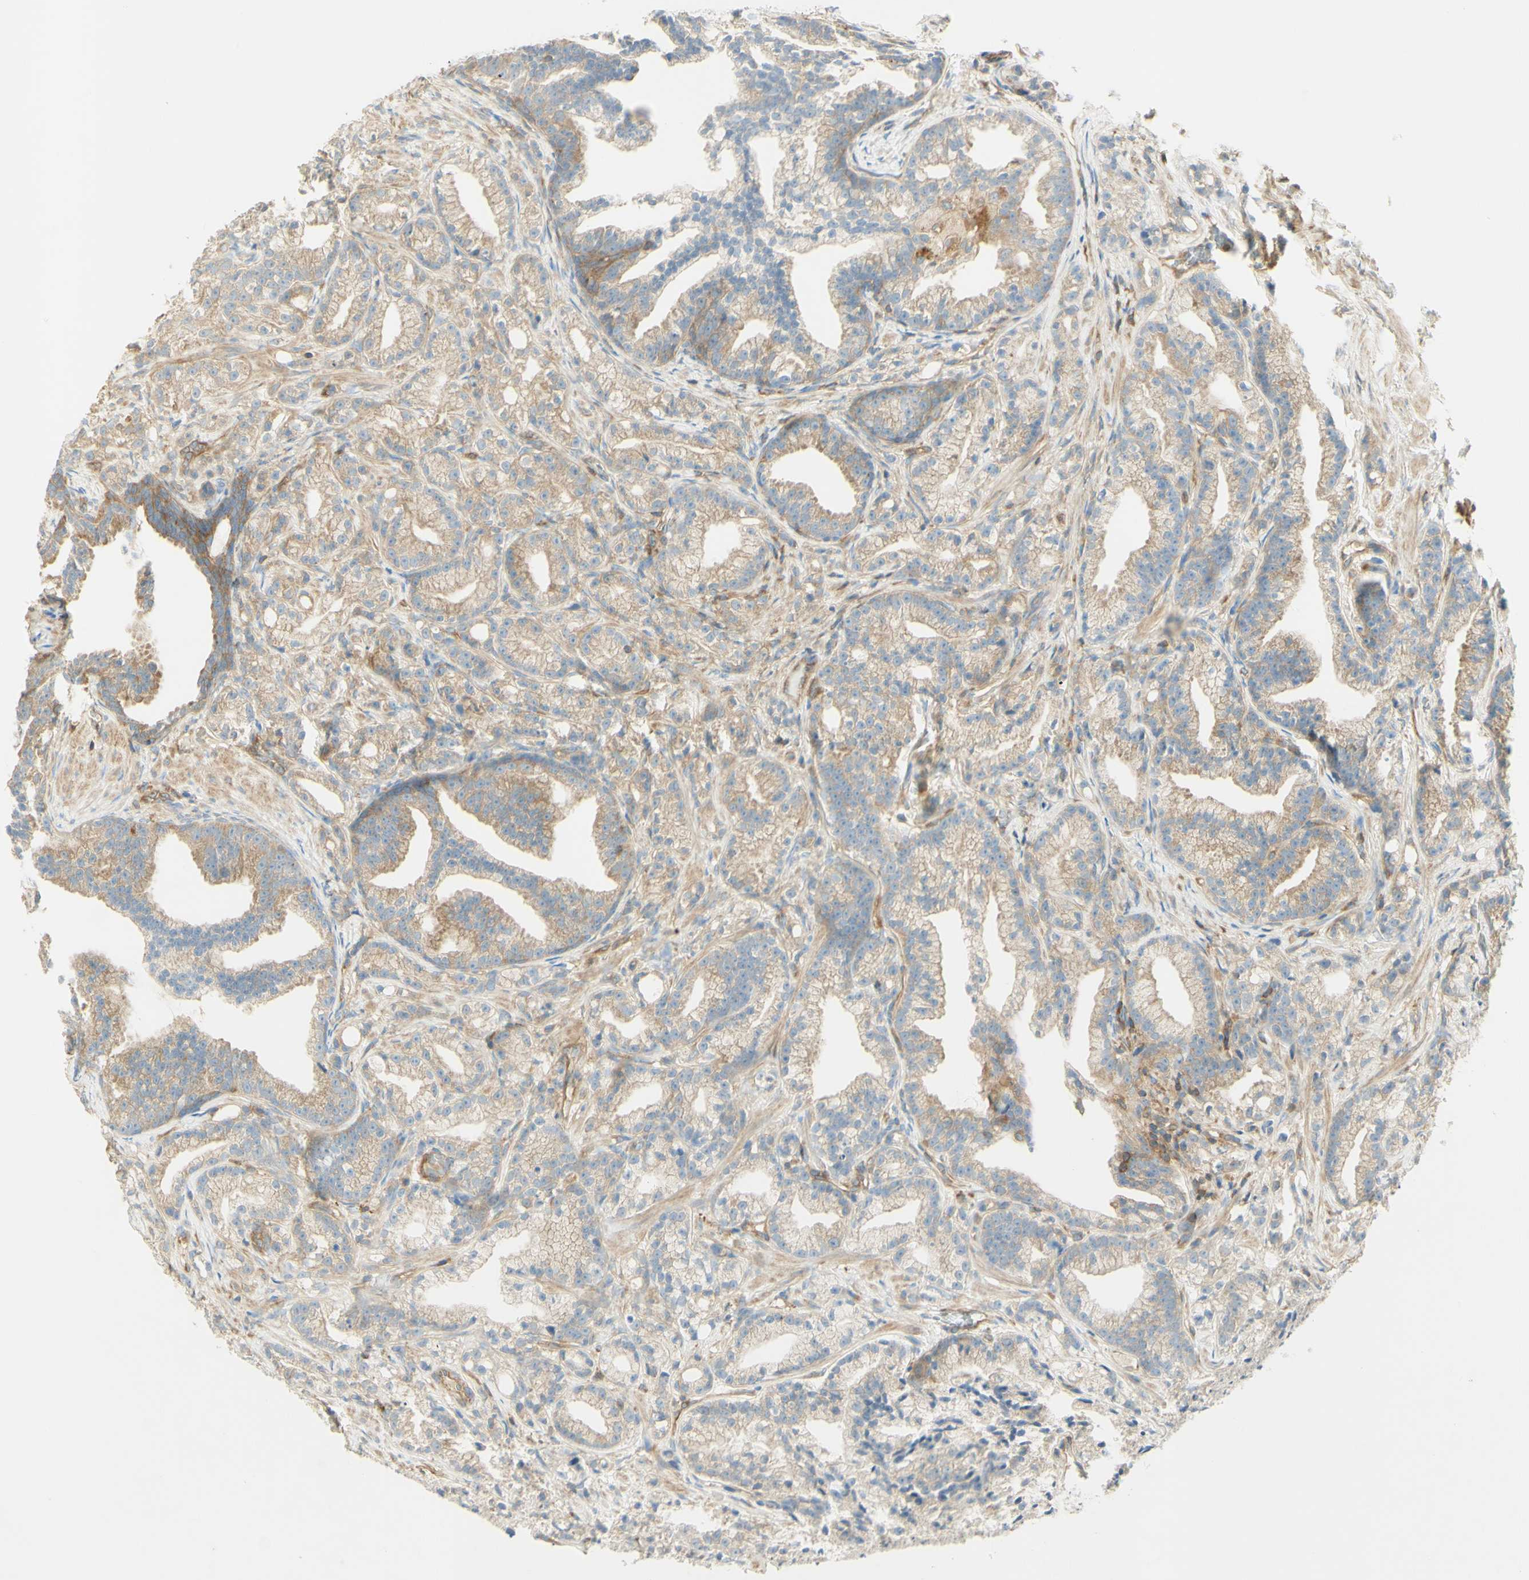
{"staining": {"intensity": "moderate", "quantity": ">75%", "location": "cytoplasmic/membranous"}, "tissue": "prostate cancer", "cell_type": "Tumor cells", "image_type": "cancer", "snomed": [{"axis": "morphology", "description": "Adenocarcinoma, Low grade"}, {"axis": "topography", "description": "Prostate"}], "caption": "A micrograph showing moderate cytoplasmic/membranous expression in approximately >75% of tumor cells in prostate cancer (adenocarcinoma (low-grade)), as visualized by brown immunohistochemical staining.", "gene": "IKBKG", "patient": {"sex": "male", "age": 89}}